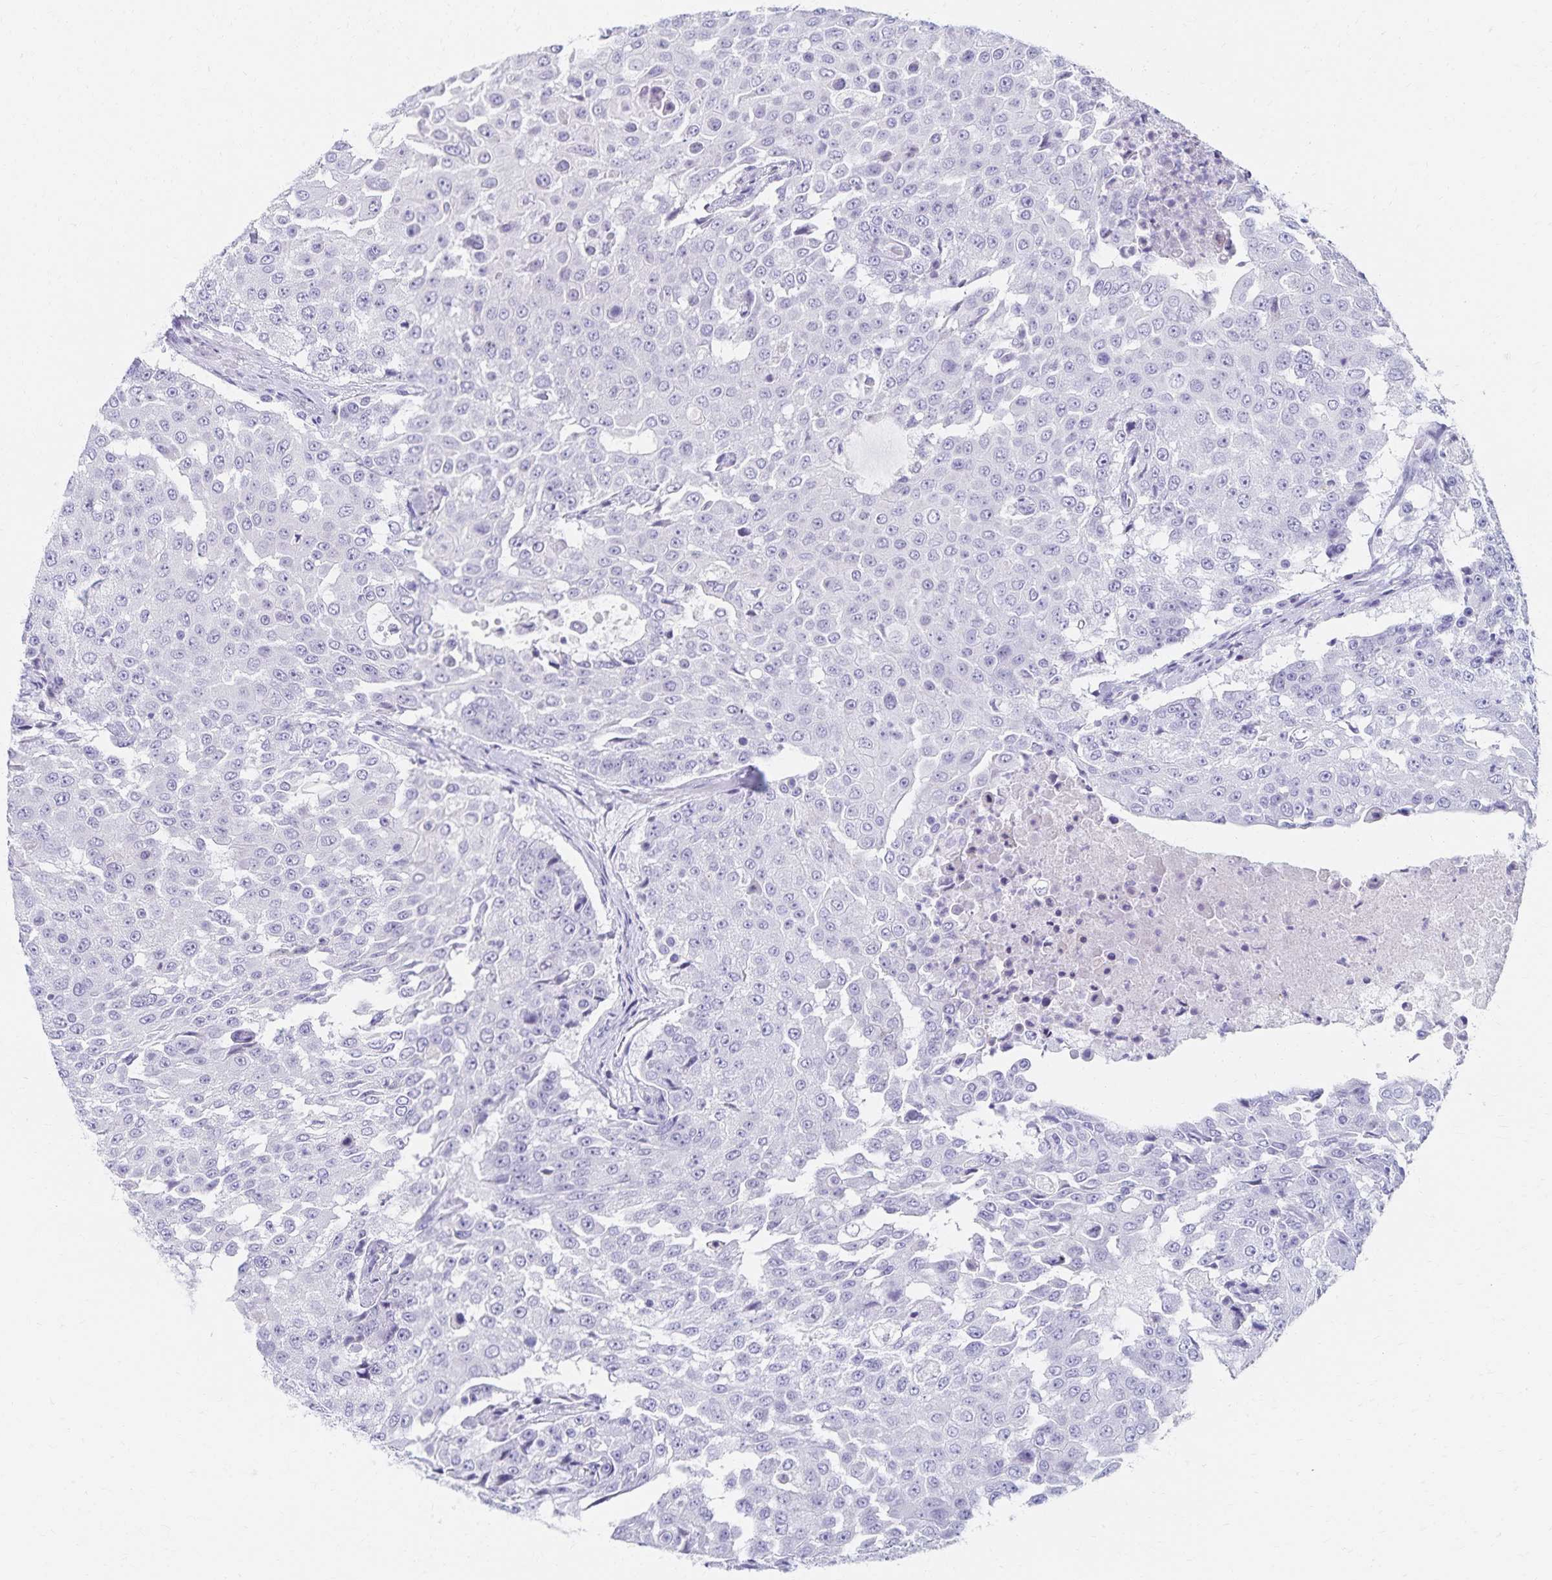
{"staining": {"intensity": "negative", "quantity": "none", "location": "none"}, "tissue": "urothelial cancer", "cell_type": "Tumor cells", "image_type": "cancer", "snomed": [{"axis": "morphology", "description": "Urothelial carcinoma, High grade"}, {"axis": "topography", "description": "Urinary bladder"}], "caption": "There is no significant expression in tumor cells of urothelial cancer.", "gene": "C2orf50", "patient": {"sex": "female", "age": 63}}